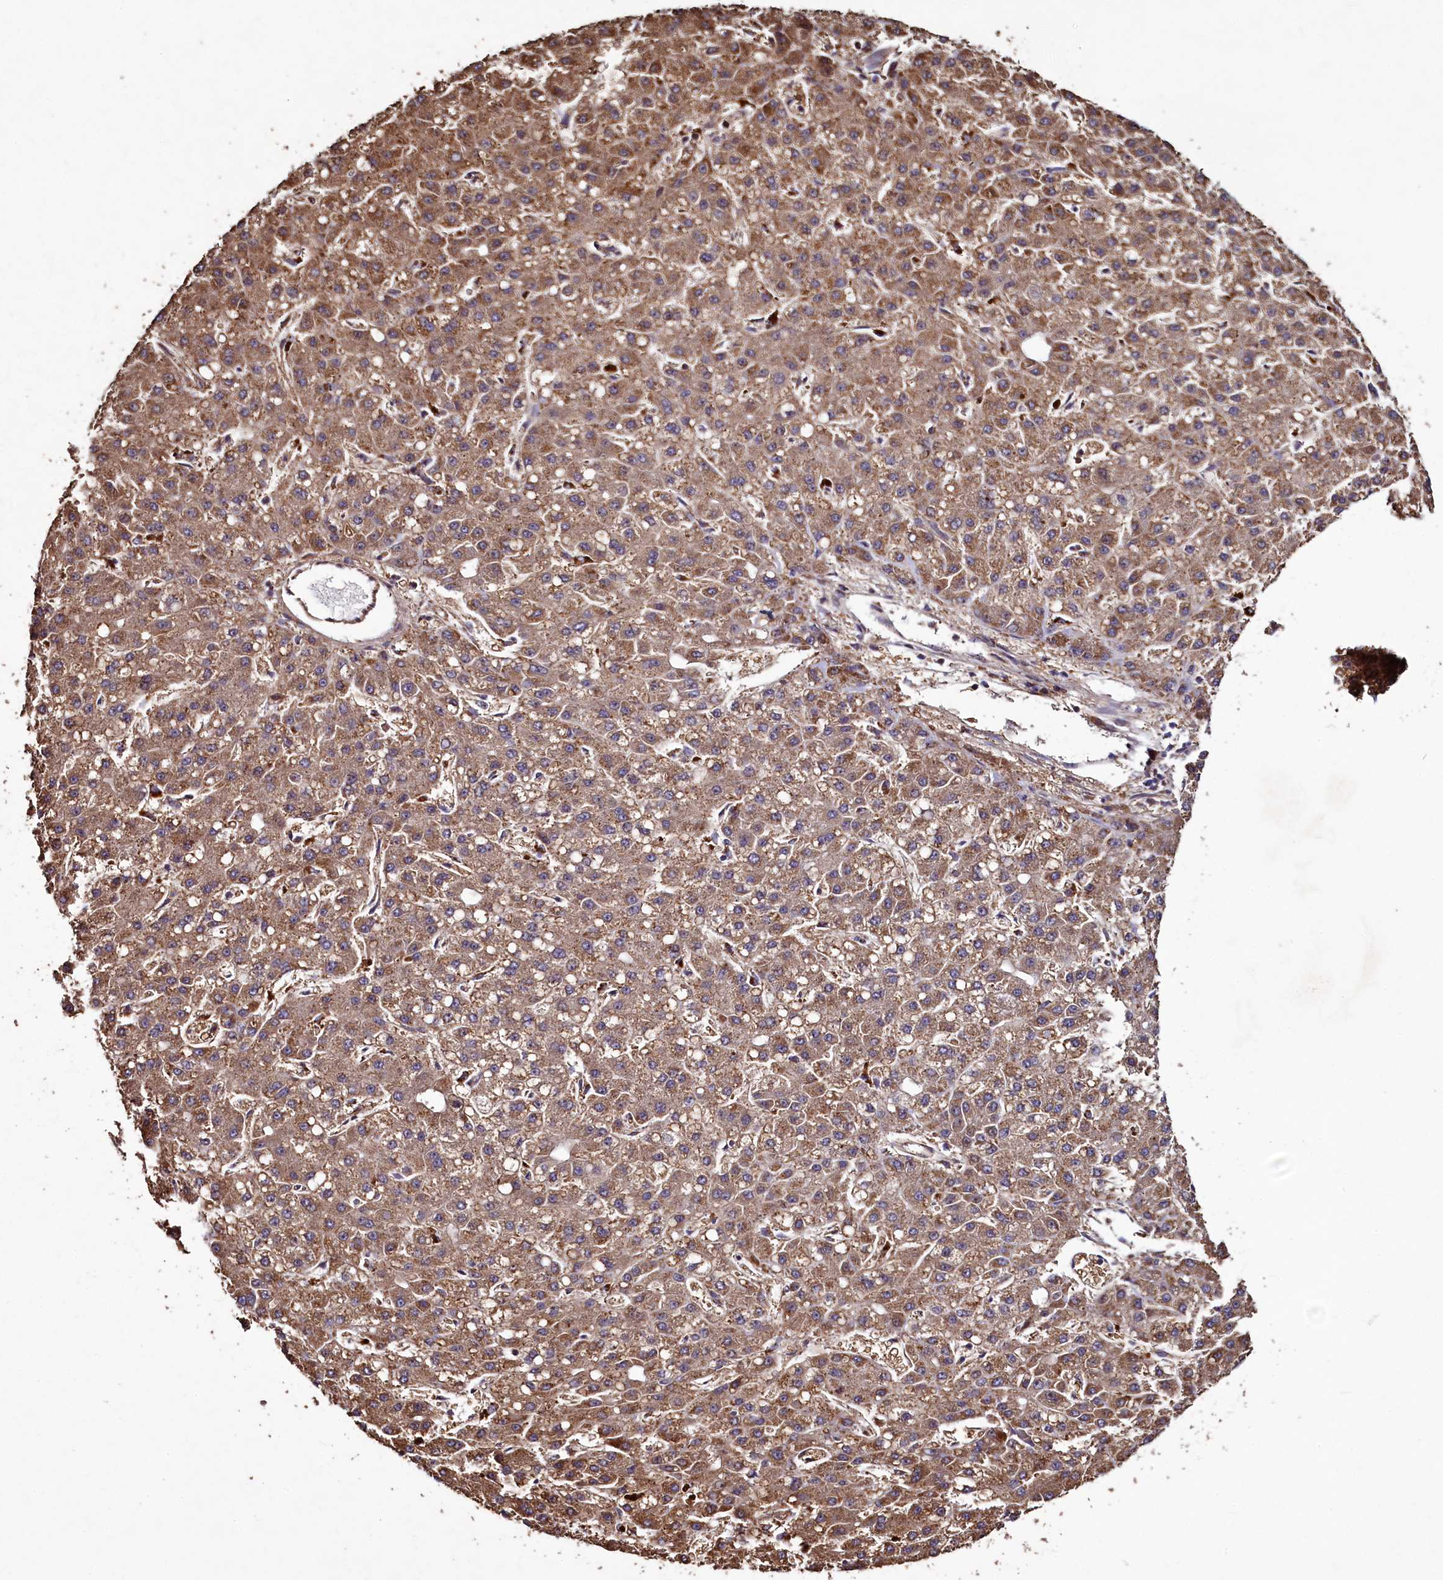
{"staining": {"intensity": "moderate", "quantity": ">75%", "location": "cytoplasmic/membranous"}, "tissue": "liver cancer", "cell_type": "Tumor cells", "image_type": "cancer", "snomed": [{"axis": "morphology", "description": "Carcinoma, Hepatocellular, NOS"}, {"axis": "topography", "description": "Liver"}], "caption": "This histopathology image exhibits IHC staining of human liver cancer, with medium moderate cytoplasmic/membranous staining in about >75% of tumor cells.", "gene": "TMEM98", "patient": {"sex": "male", "age": 67}}